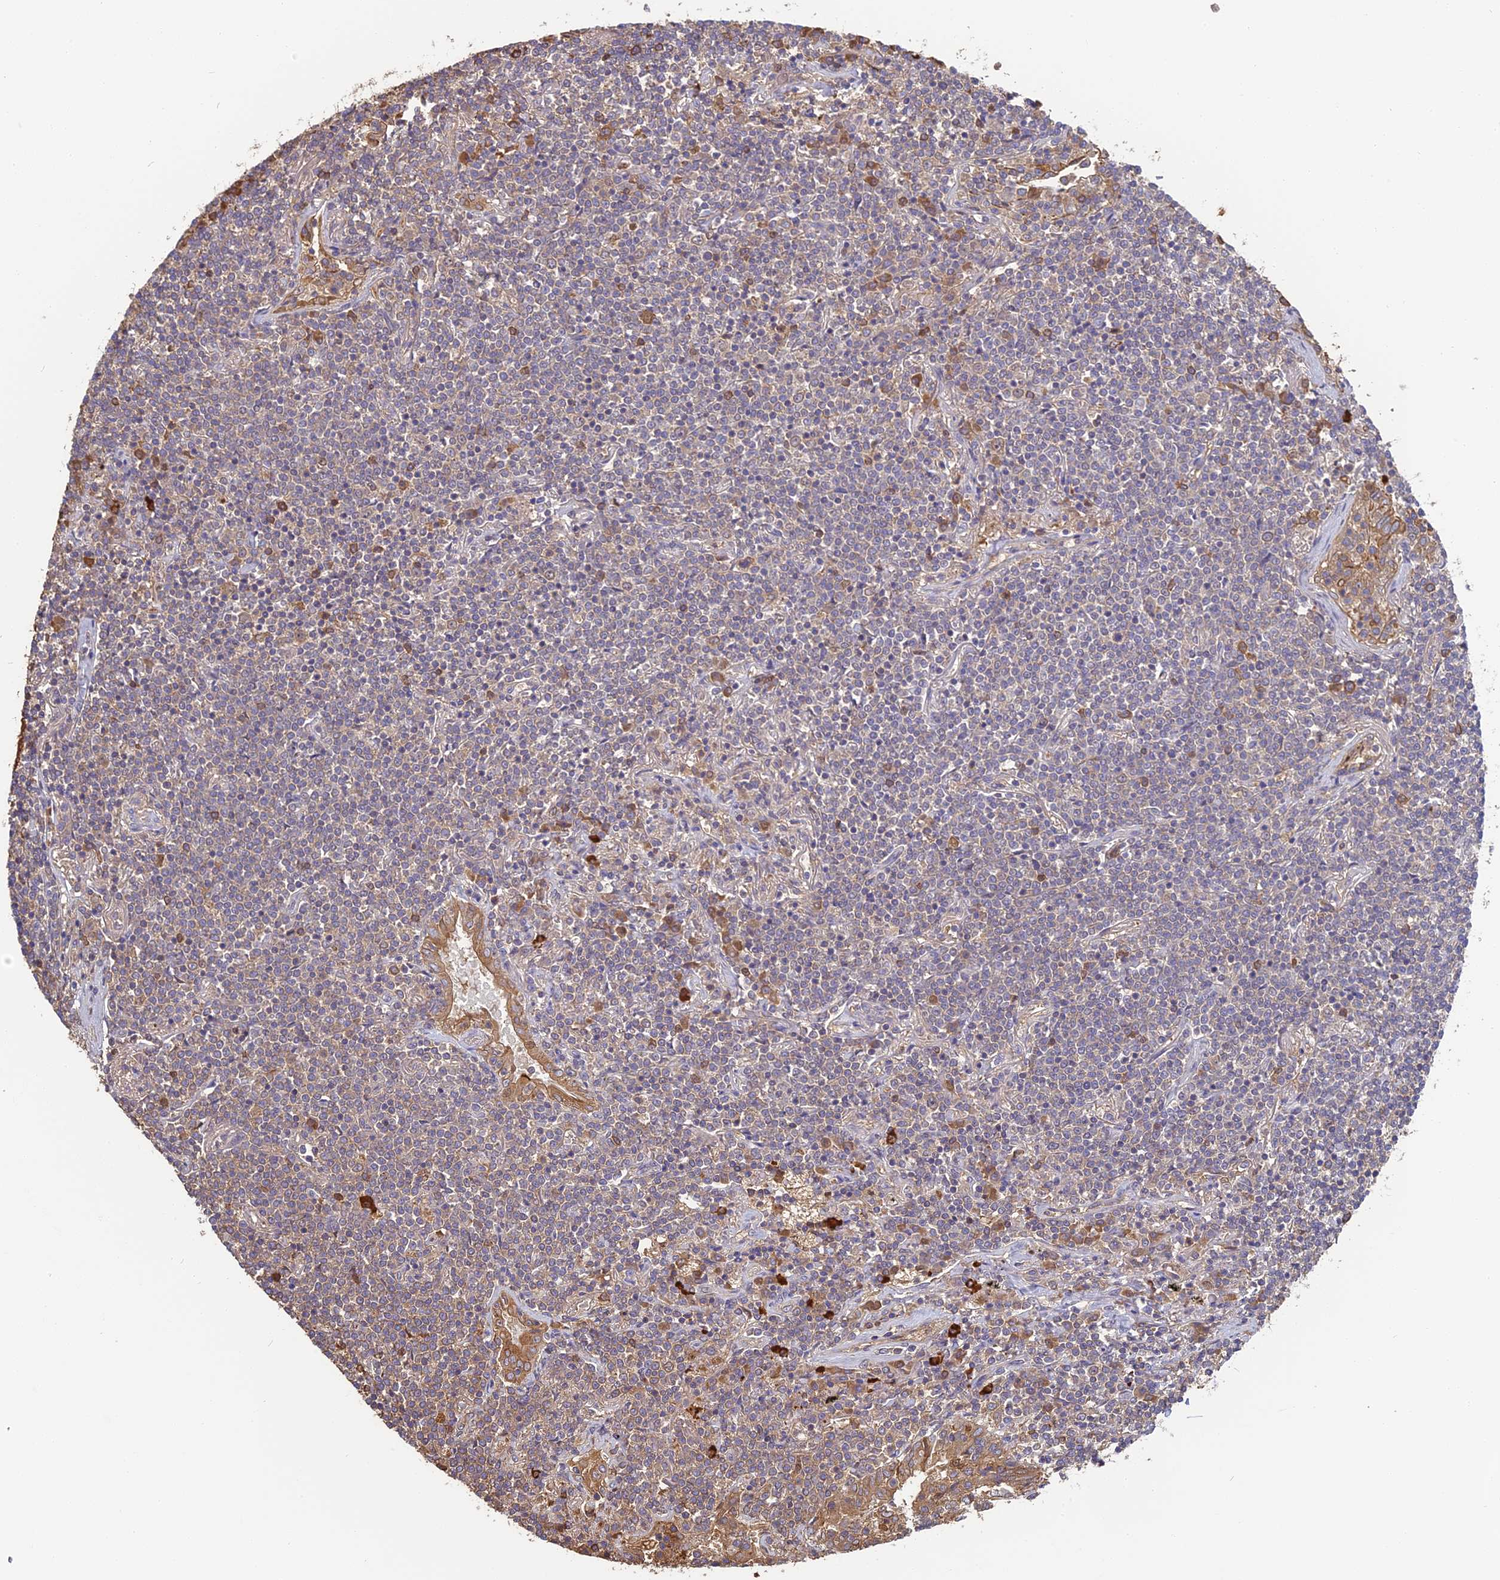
{"staining": {"intensity": "weak", "quantity": "25%-75%", "location": "cytoplasmic/membranous"}, "tissue": "lymphoma", "cell_type": "Tumor cells", "image_type": "cancer", "snomed": [{"axis": "morphology", "description": "Malignant lymphoma, non-Hodgkin's type, Low grade"}, {"axis": "topography", "description": "Lung"}], "caption": "Low-grade malignant lymphoma, non-Hodgkin's type stained for a protein (brown) shows weak cytoplasmic/membranous positive staining in about 25%-75% of tumor cells.", "gene": "ERMAP", "patient": {"sex": "female", "age": 71}}